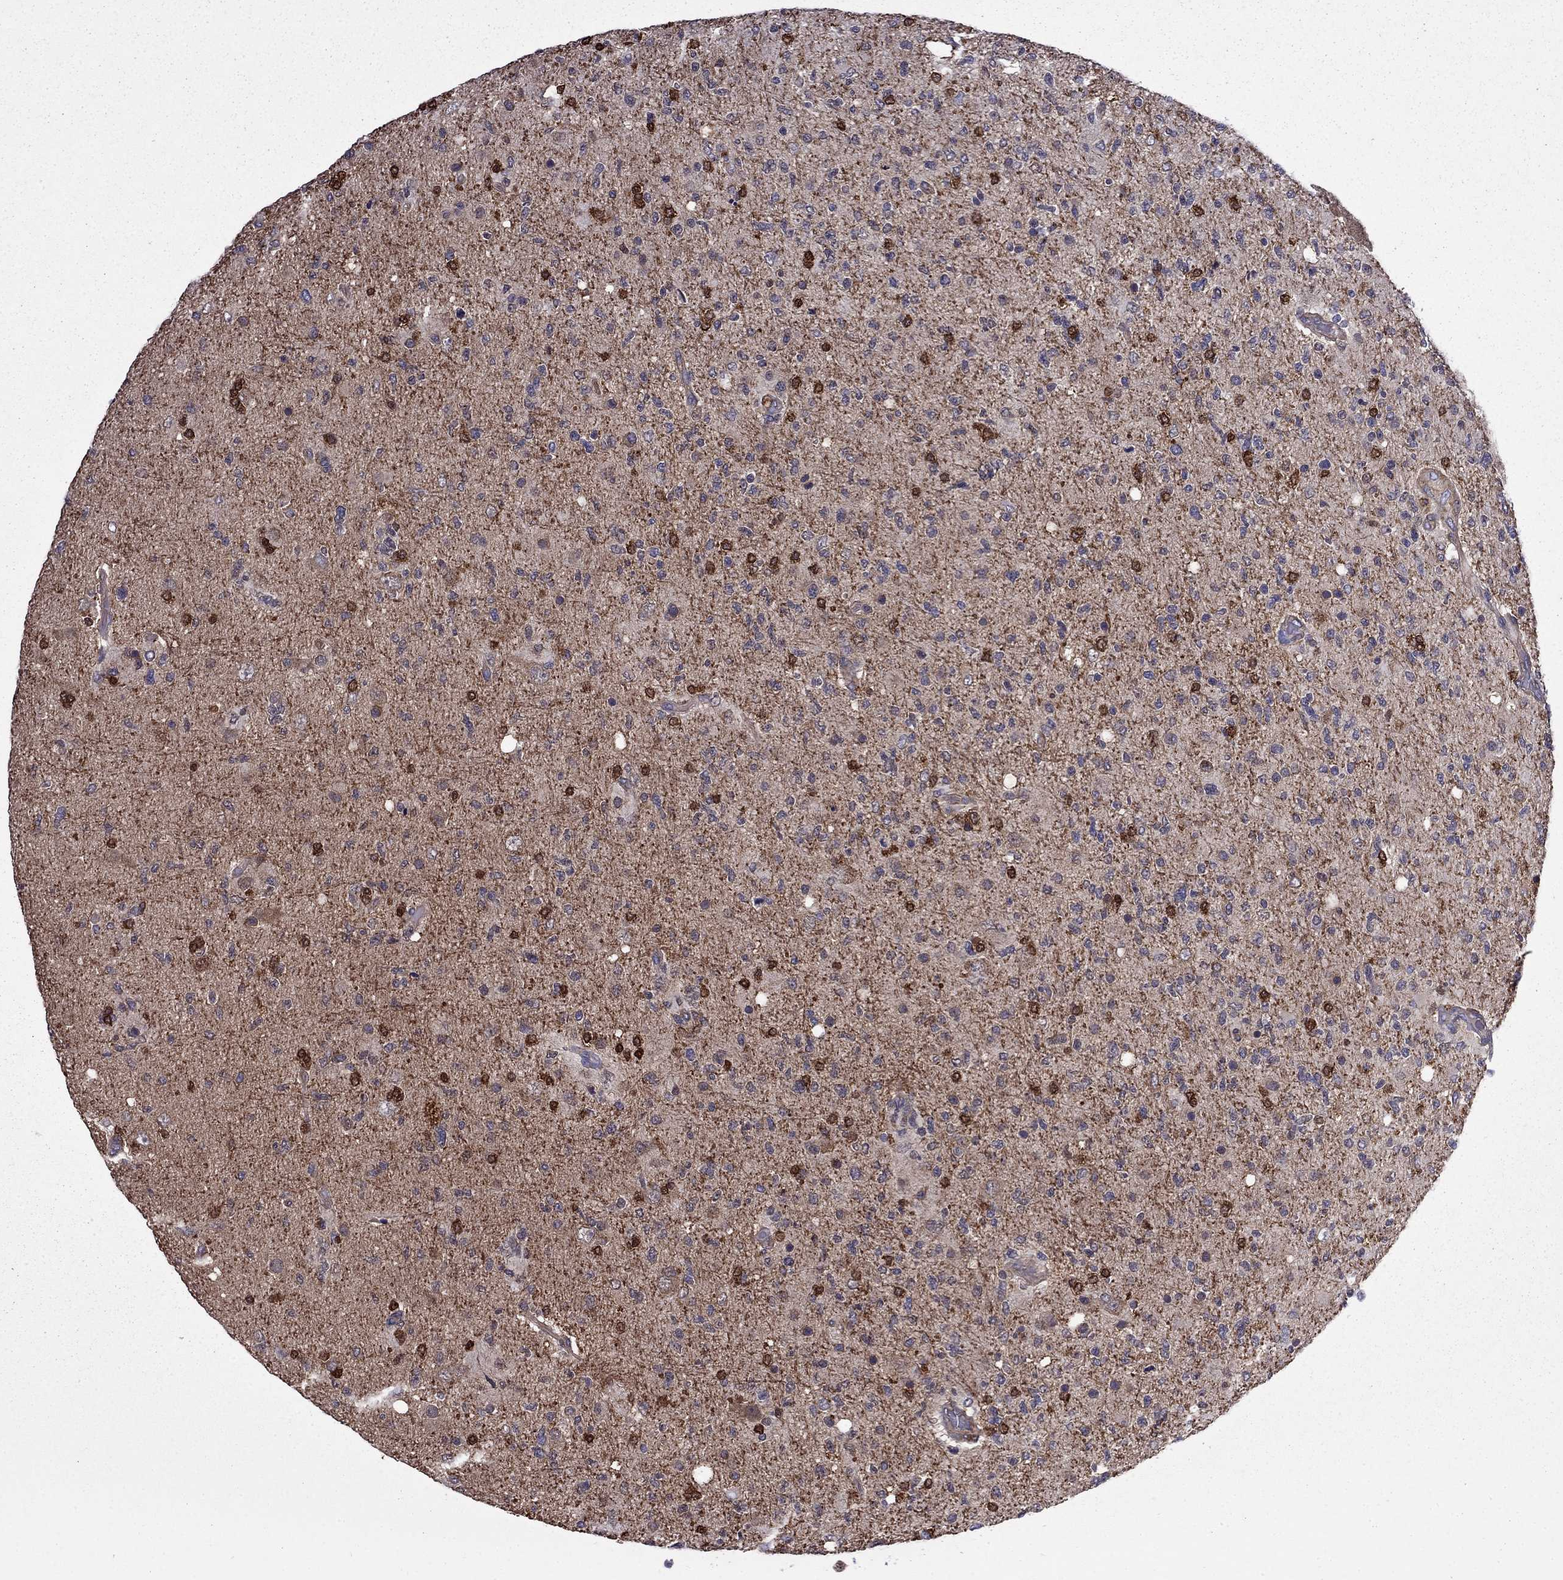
{"staining": {"intensity": "strong", "quantity": "<25%", "location": "cytoplasmic/membranous"}, "tissue": "glioma", "cell_type": "Tumor cells", "image_type": "cancer", "snomed": [{"axis": "morphology", "description": "Glioma, malignant, High grade"}, {"axis": "topography", "description": "Cerebral cortex"}], "caption": "Brown immunohistochemical staining in glioma demonstrates strong cytoplasmic/membranous expression in approximately <25% of tumor cells. Nuclei are stained in blue.", "gene": "ITGB1", "patient": {"sex": "male", "age": 70}}